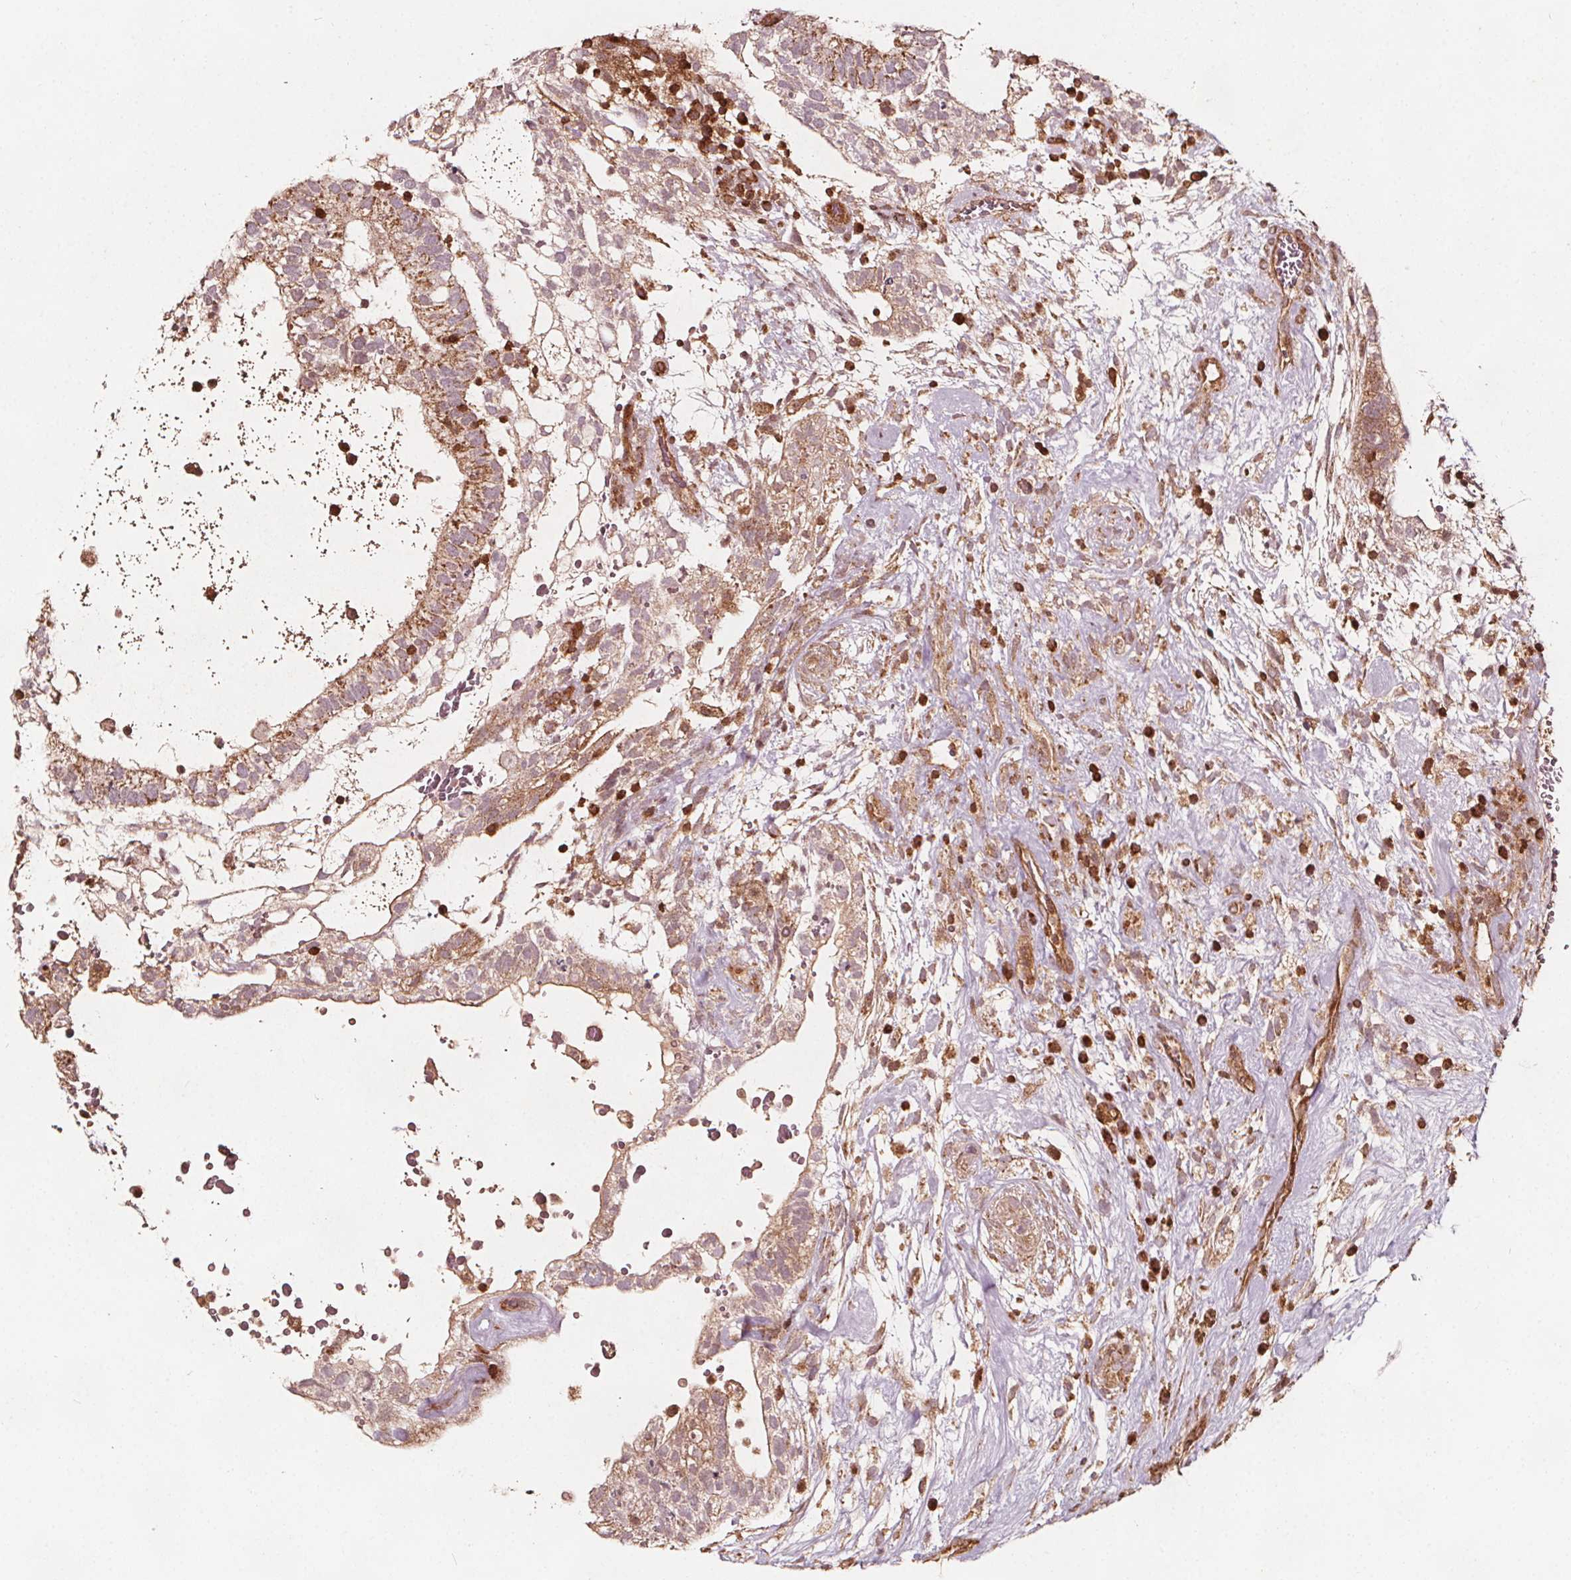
{"staining": {"intensity": "moderate", "quantity": ">75%", "location": "nuclear"}, "tissue": "testis cancer", "cell_type": "Tumor cells", "image_type": "cancer", "snomed": [{"axis": "morphology", "description": "Normal tissue, NOS"}, {"axis": "morphology", "description": "Carcinoma, Embryonal, NOS"}, {"axis": "topography", "description": "Testis"}], "caption": "A histopathology image of embryonal carcinoma (testis) stained for a protein reveals moderate nuclear brown staining in tumor cells. (DAB IHC with brightfield microscopy, high magnification).", "gene": "AIP", "patient": {"sex": "male", "age": 32}}